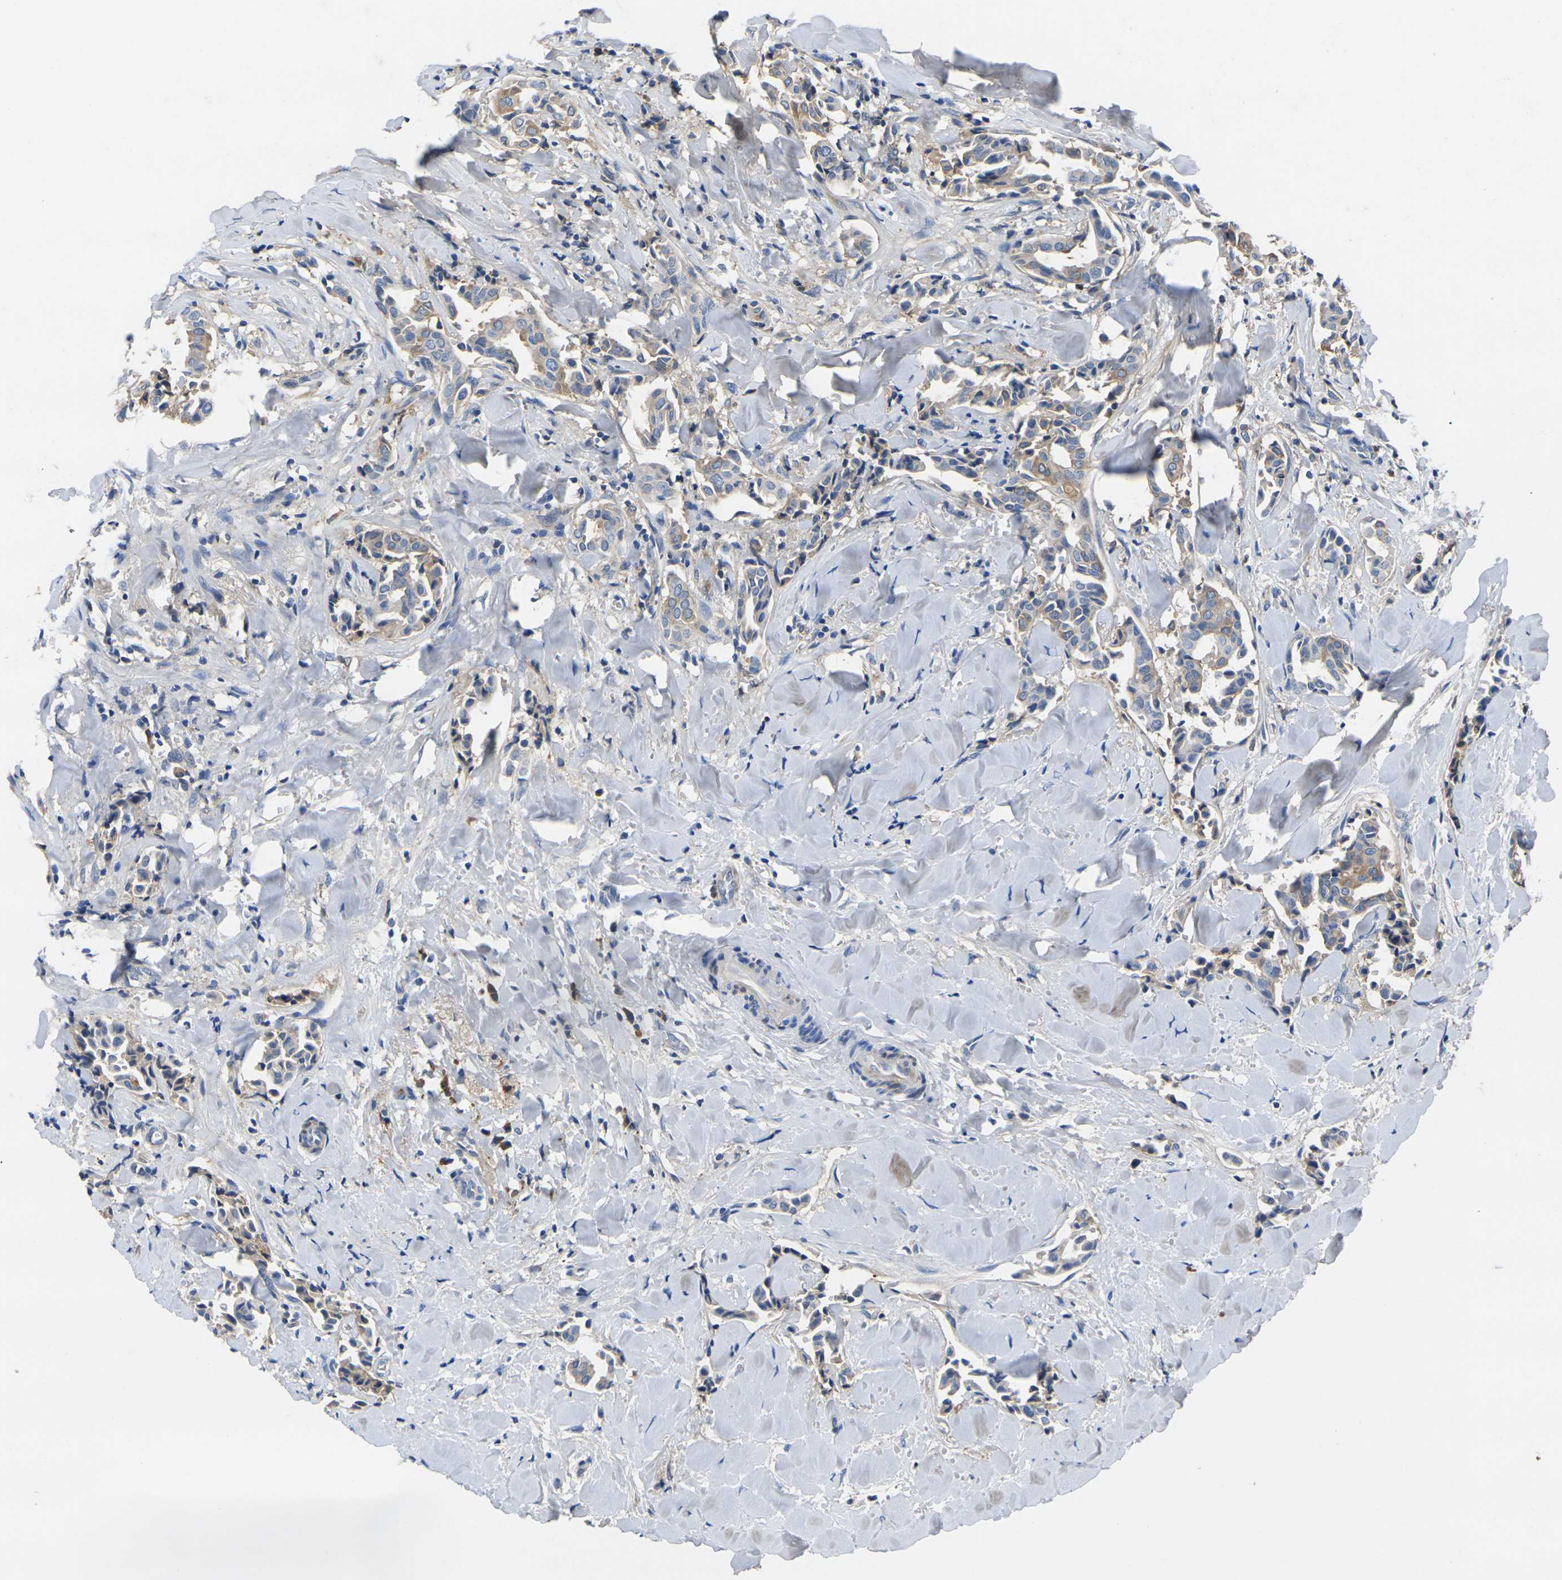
{"staining": {"intensity": "moderate", "quantity": "25%-75%", "location": "cytoplasmic/membranous"}, "tissue": "head and neck cancer", "cell_type": "Tumor cells", "image_type": "cancer", "snomed": [{"axis": "morphology", "description": "Adenocarcinoma, NOS"}, {"axis": "topography", "description": "Salivary gland"}, {"axis": "topography", "description": "Head-Neck"}], "caption": "High-power microscopy captured an immunohistochemistry photomicrograph of head and neck cancer, revealing moderate cytoplasmic/membranous staining in about 25%-75% of tumor cells. Ihc stains the protein of interest in brown and the nuclei are stained blue.", "gene": "GREM2", "patient": {"sex": "female", "age": 59}}